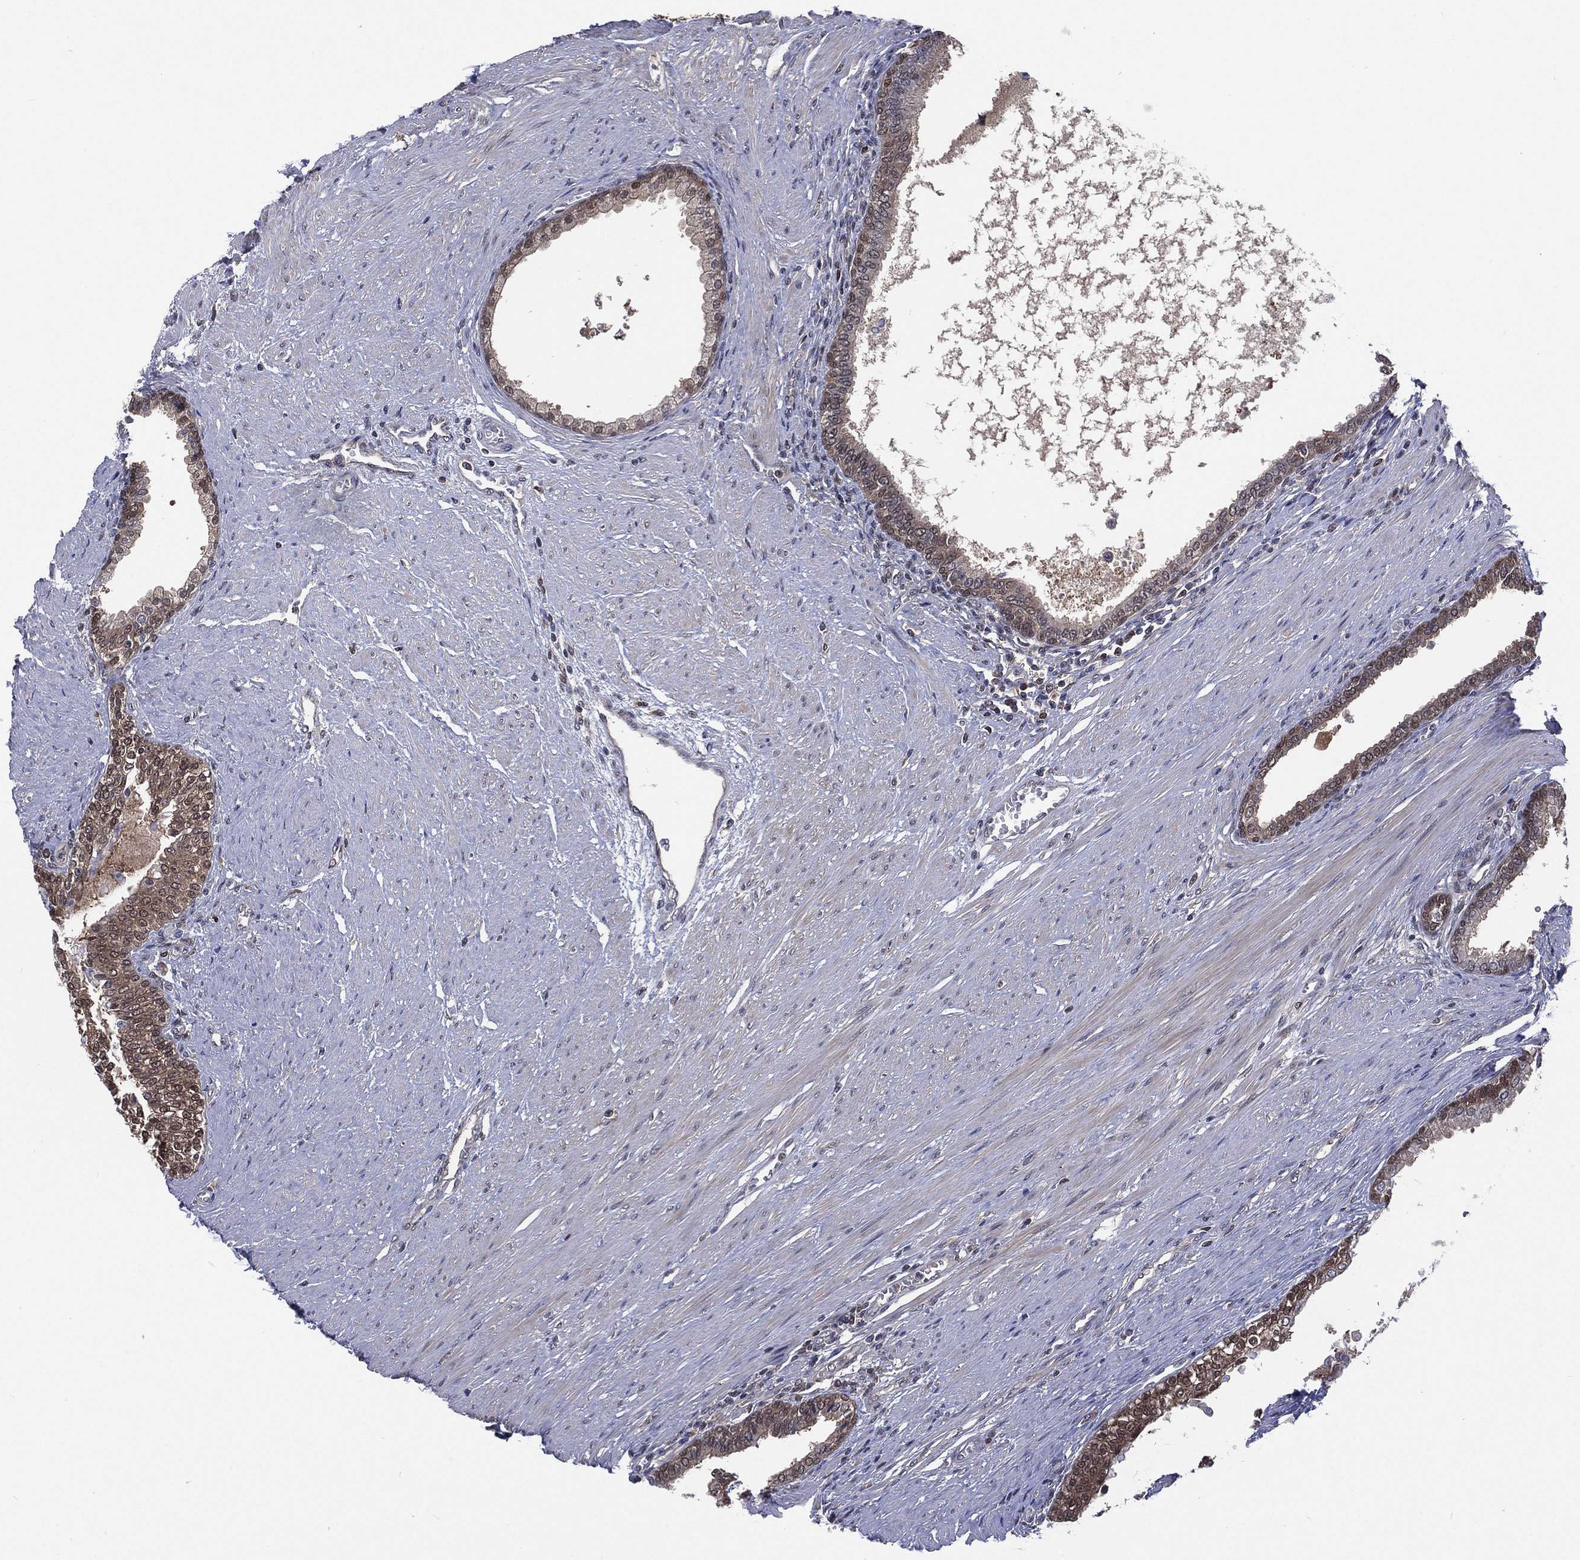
{"staining": {"intensity": "moderate", "quantity": "25%-75%", "location": "cytoplasmic/membranous,nuclear"}, "tissue": "prostate", "cell_type": "Glandular cells", "image_type": "normal", "snomed": [{"axis": "morphology", "description": "Normal tissue, NOS"}, {"axis": "topography", "description": "Prostate"}], "caption": "Prostate stained for a protein displays moderate cytoplasmic/membranous,nuclear positivity in glandular cells.", "gene": "MTAP", "patient": {"sex": "male", "age": 64}}